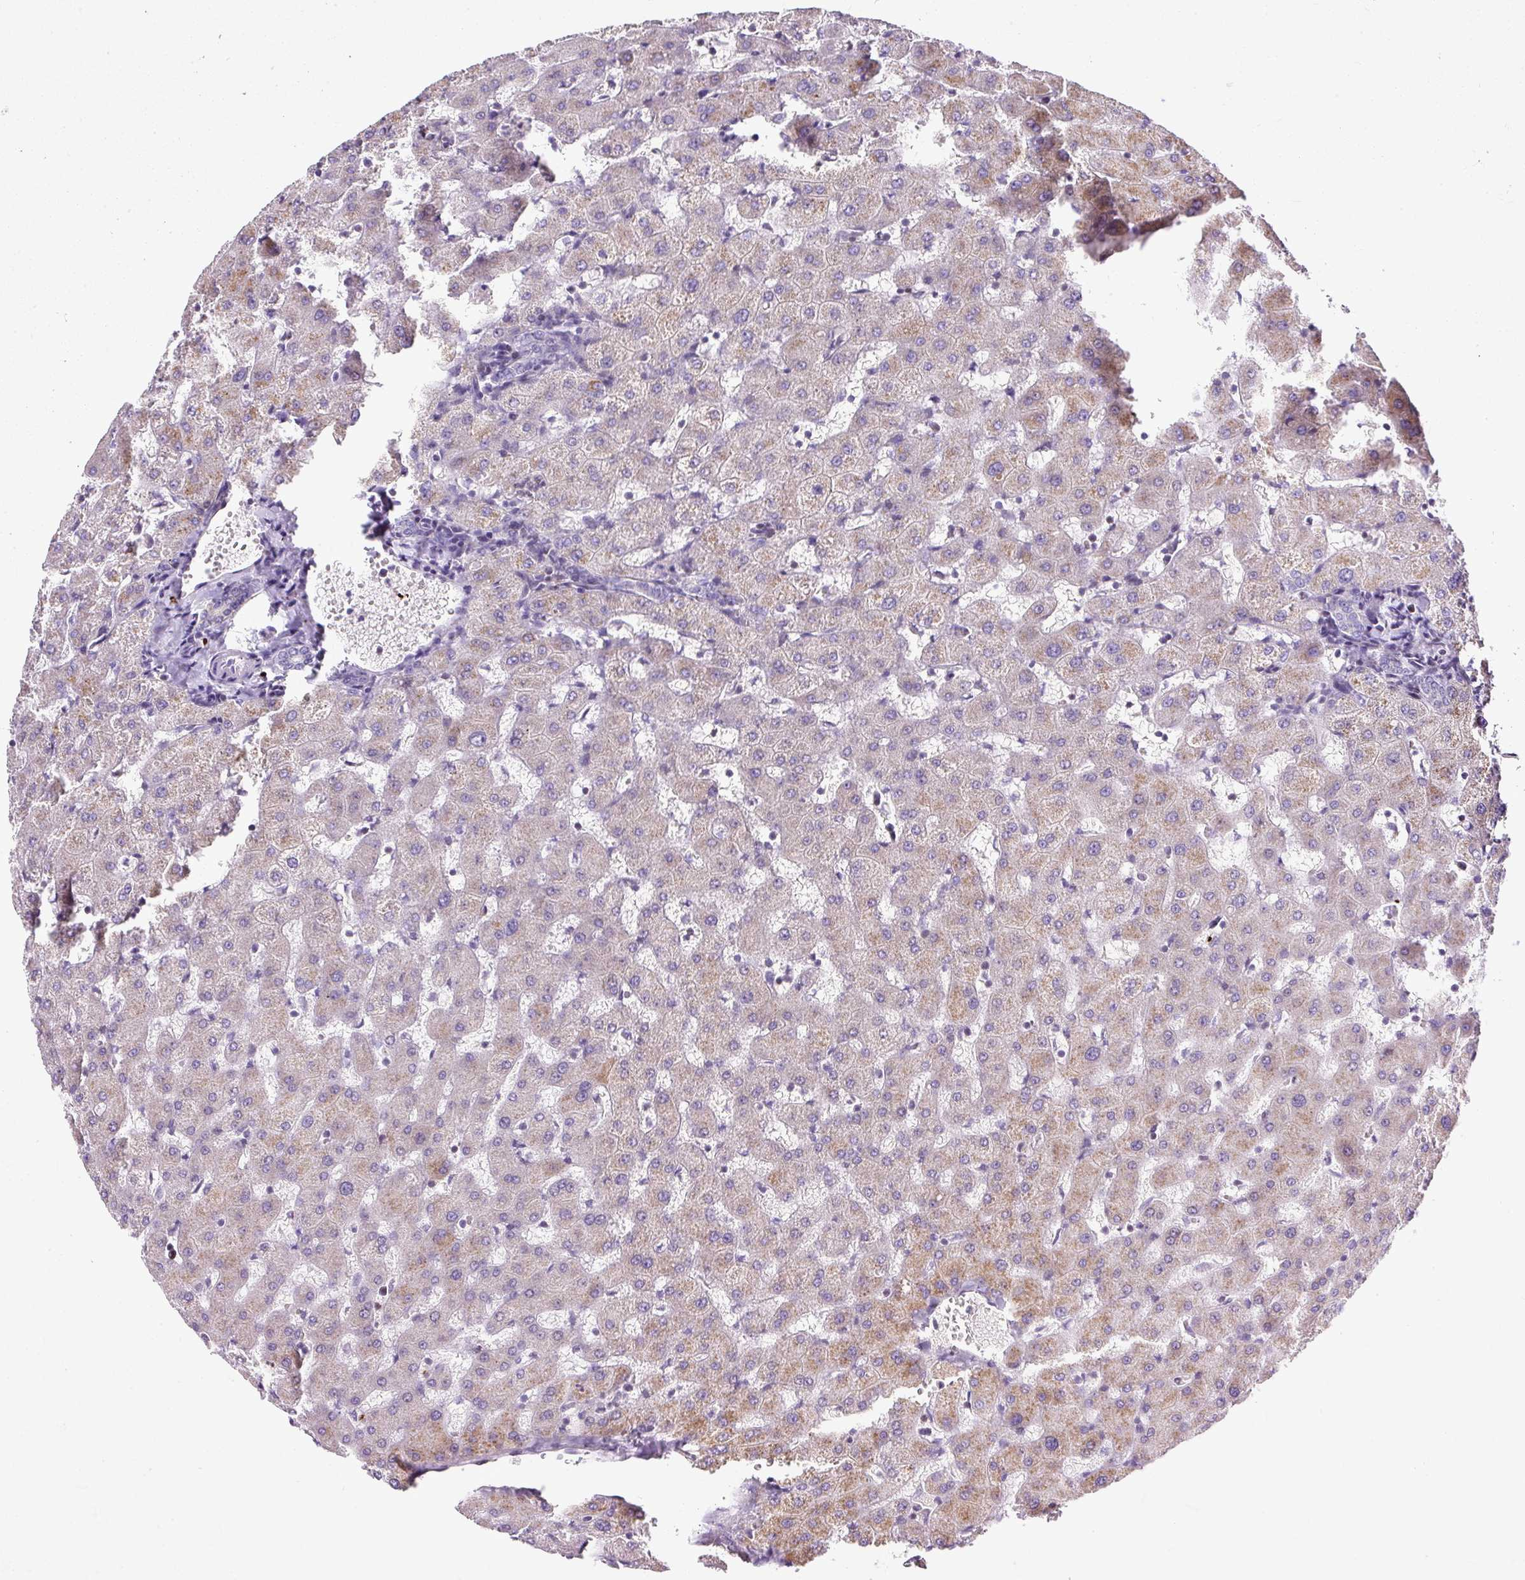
{"staining": {"intensity": "weak", "quantity": "<25%", "location": "cytoplasmic/membranous"}, "tissue": "liver", "cell_type": "Cholangiocytes", "image_type": "normal", "snomed": [{"axis": "morphology", "description": "Normal tissue, NOS"}, {"axis": "topography", "description": "Liver"}], "caption": "Human liver stained for a protein using immunohistochemistry (IHC) shows no positivity in cholangiocytes.", "gene": "FMC1", "patient": {"sex": "female", "age": 63}}